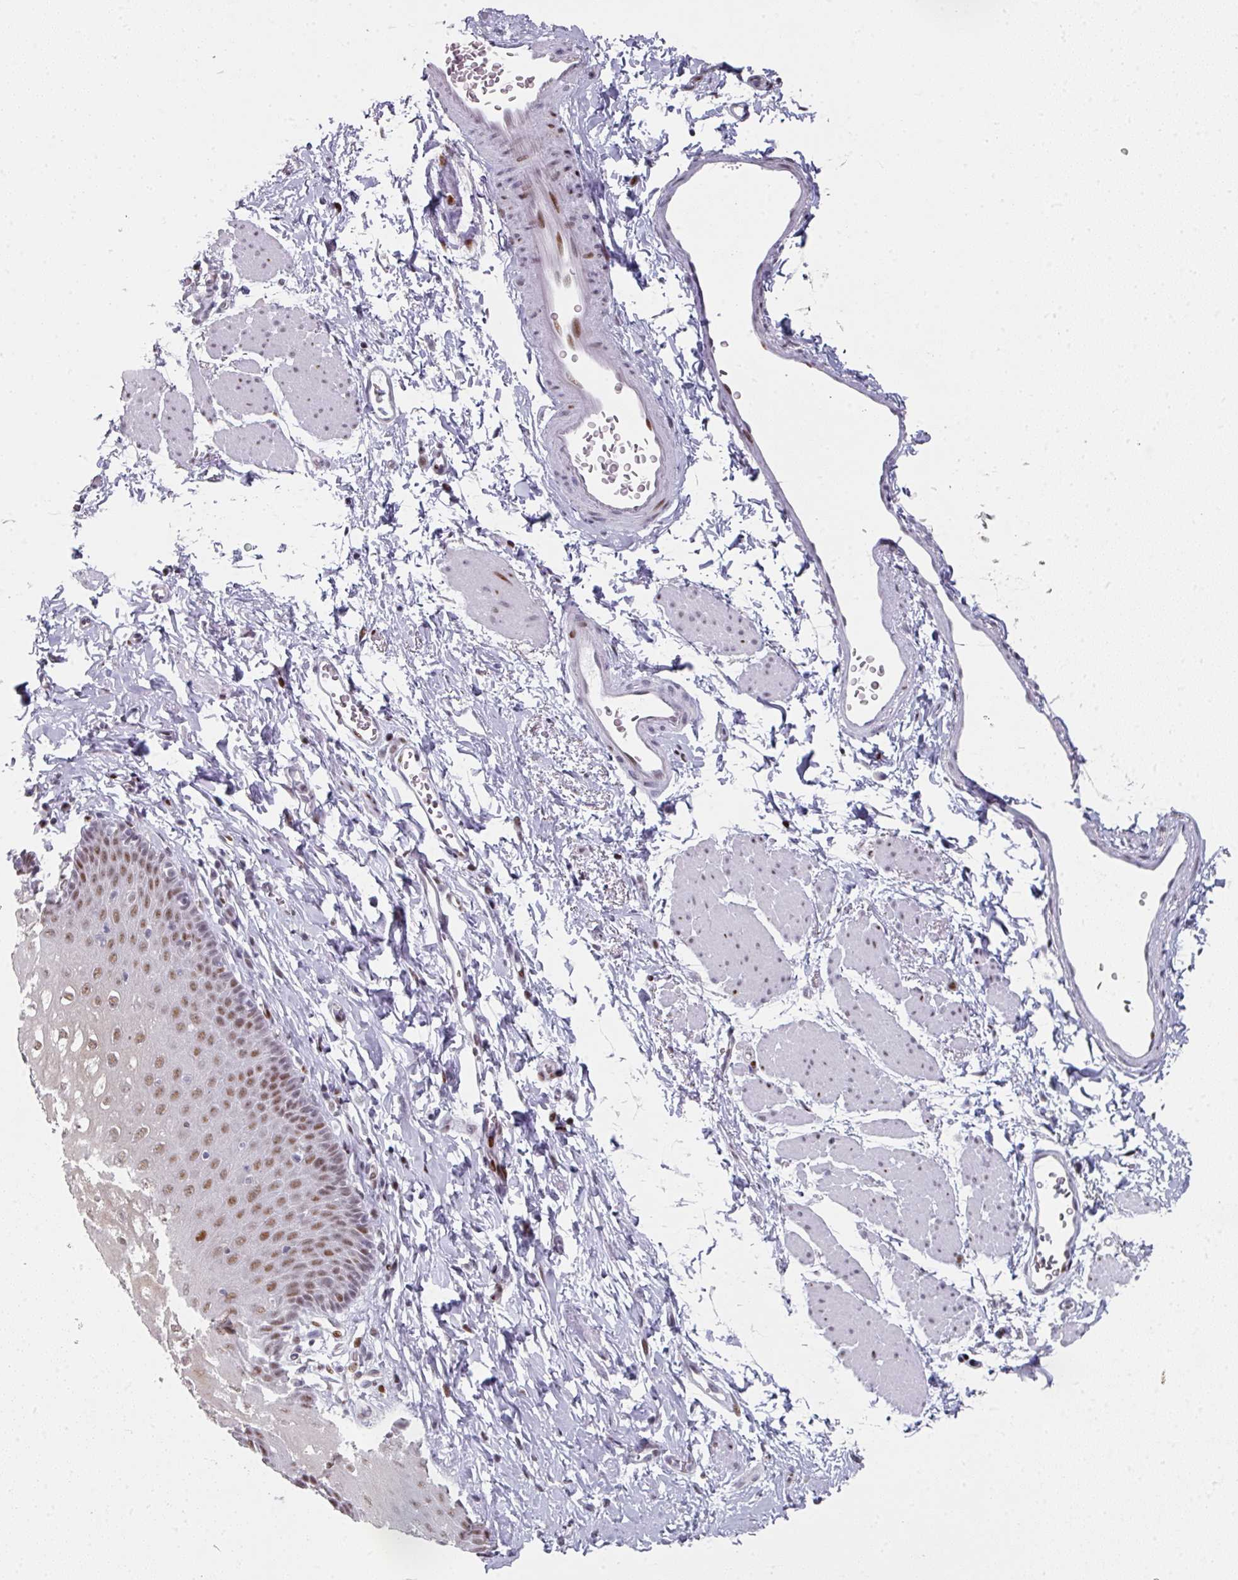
{"staining": {"intensity": "moderate", "quantity": ">75%", "location": "nuclear"}, "tissue": "esophagus", "cell_type": "Squamous epithelial cells", "image_type": "normal", "snomed": [{"axis": "morphology", "description": "Normal tissue, NOS"}, {"axis": "topography", "description": "Esophagus"}], "caption": "This histopathology image demonstrates IHC staining of benign esophagus, with medium moderate nuclear staining in about >75% of squamous epithelial cells.", "gene": "SF3B5", "patient": {"sex": "male", "age": 70}}